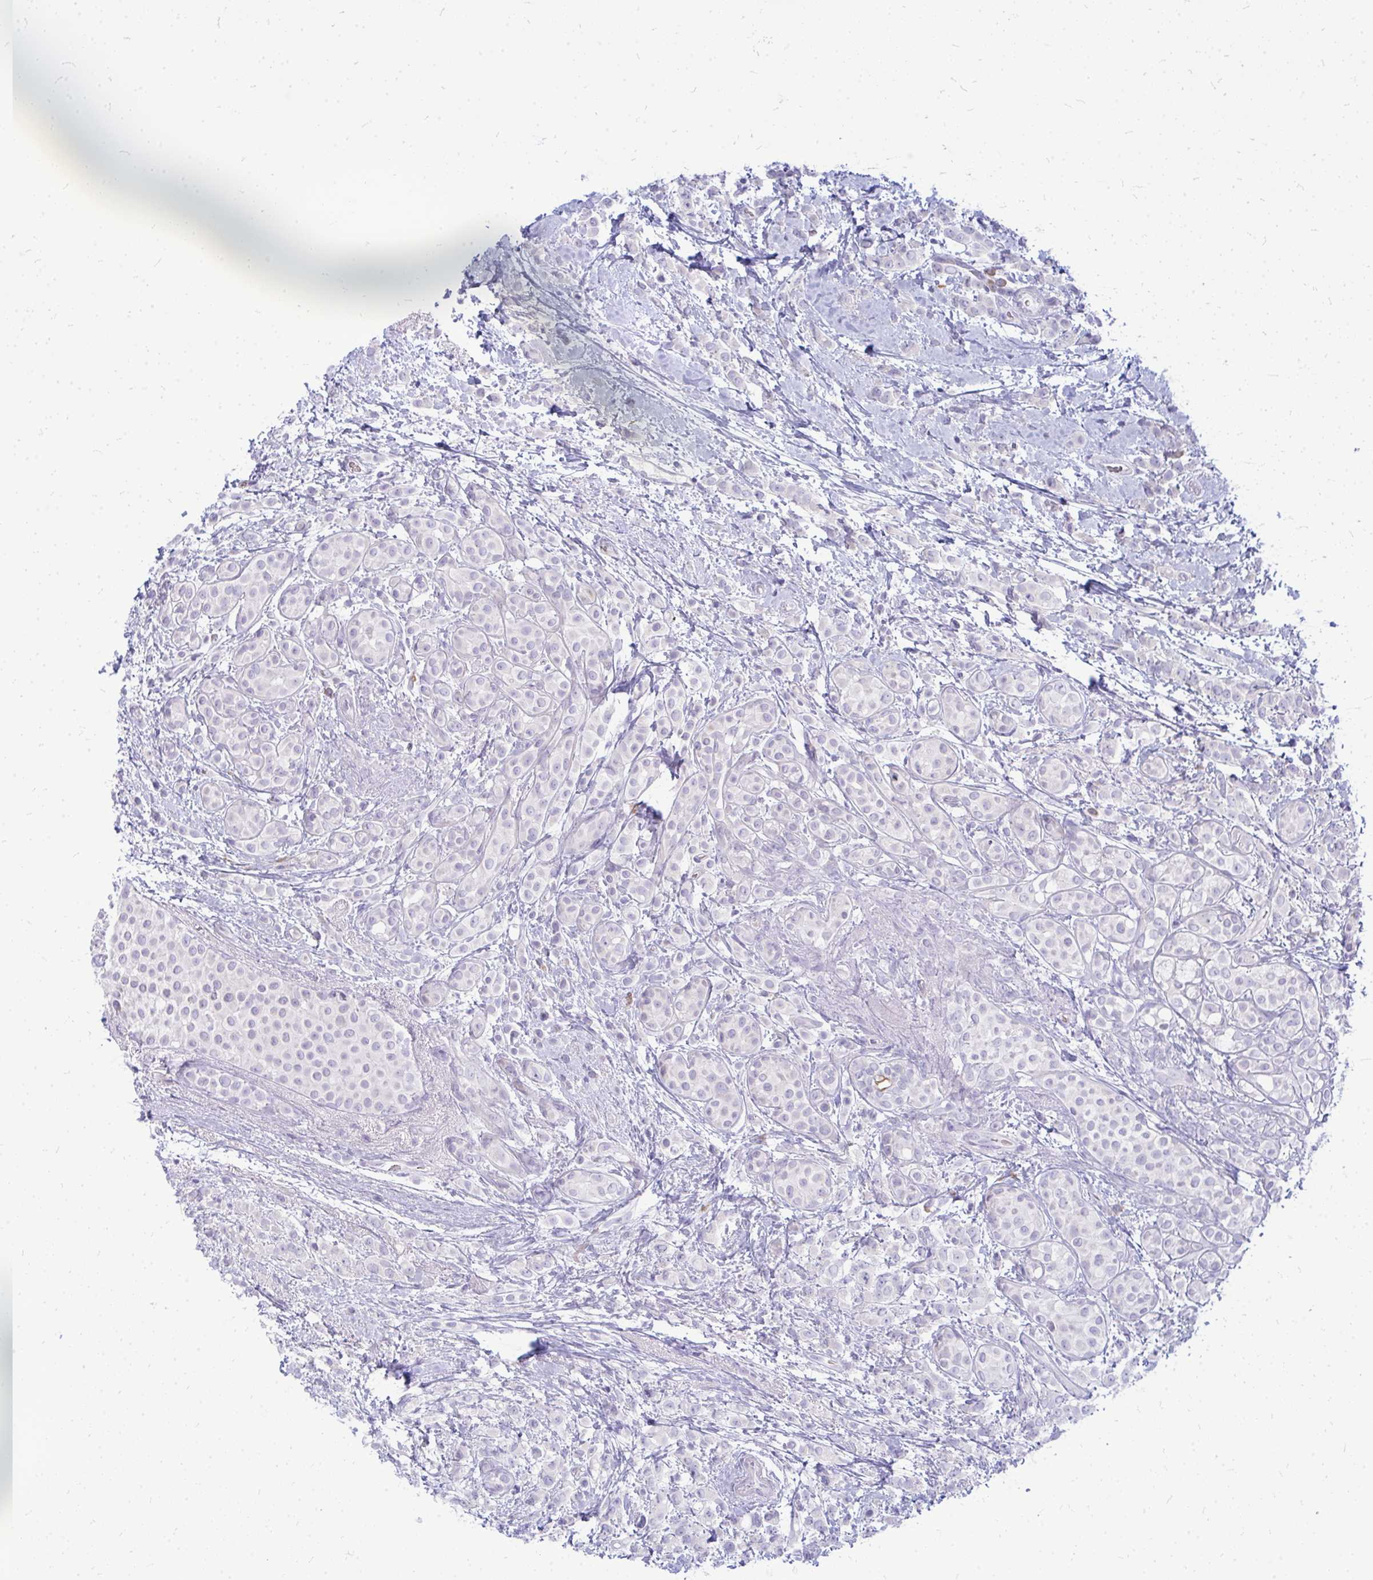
{"staining": {"intensity": "negative", "quantity": "none", "location": "none"}, "tissue": "breast cancer", "cell_type": "Tumor cells", "image_type": "cancer", "snomed": [{"axis": "morphology", "description": "Lobular carcinoma"}, {"axis": "topography", "description": "Breast"}], "caption": "The IHC photomicrograph has no significant staining in tumor cells of breast lobular carcinoma tissue. (DAB IHC visualized using brightfield microscopy, high magnification).", "gene": "TSPEAR", "patient": {"sex": "female", "age": 68}}